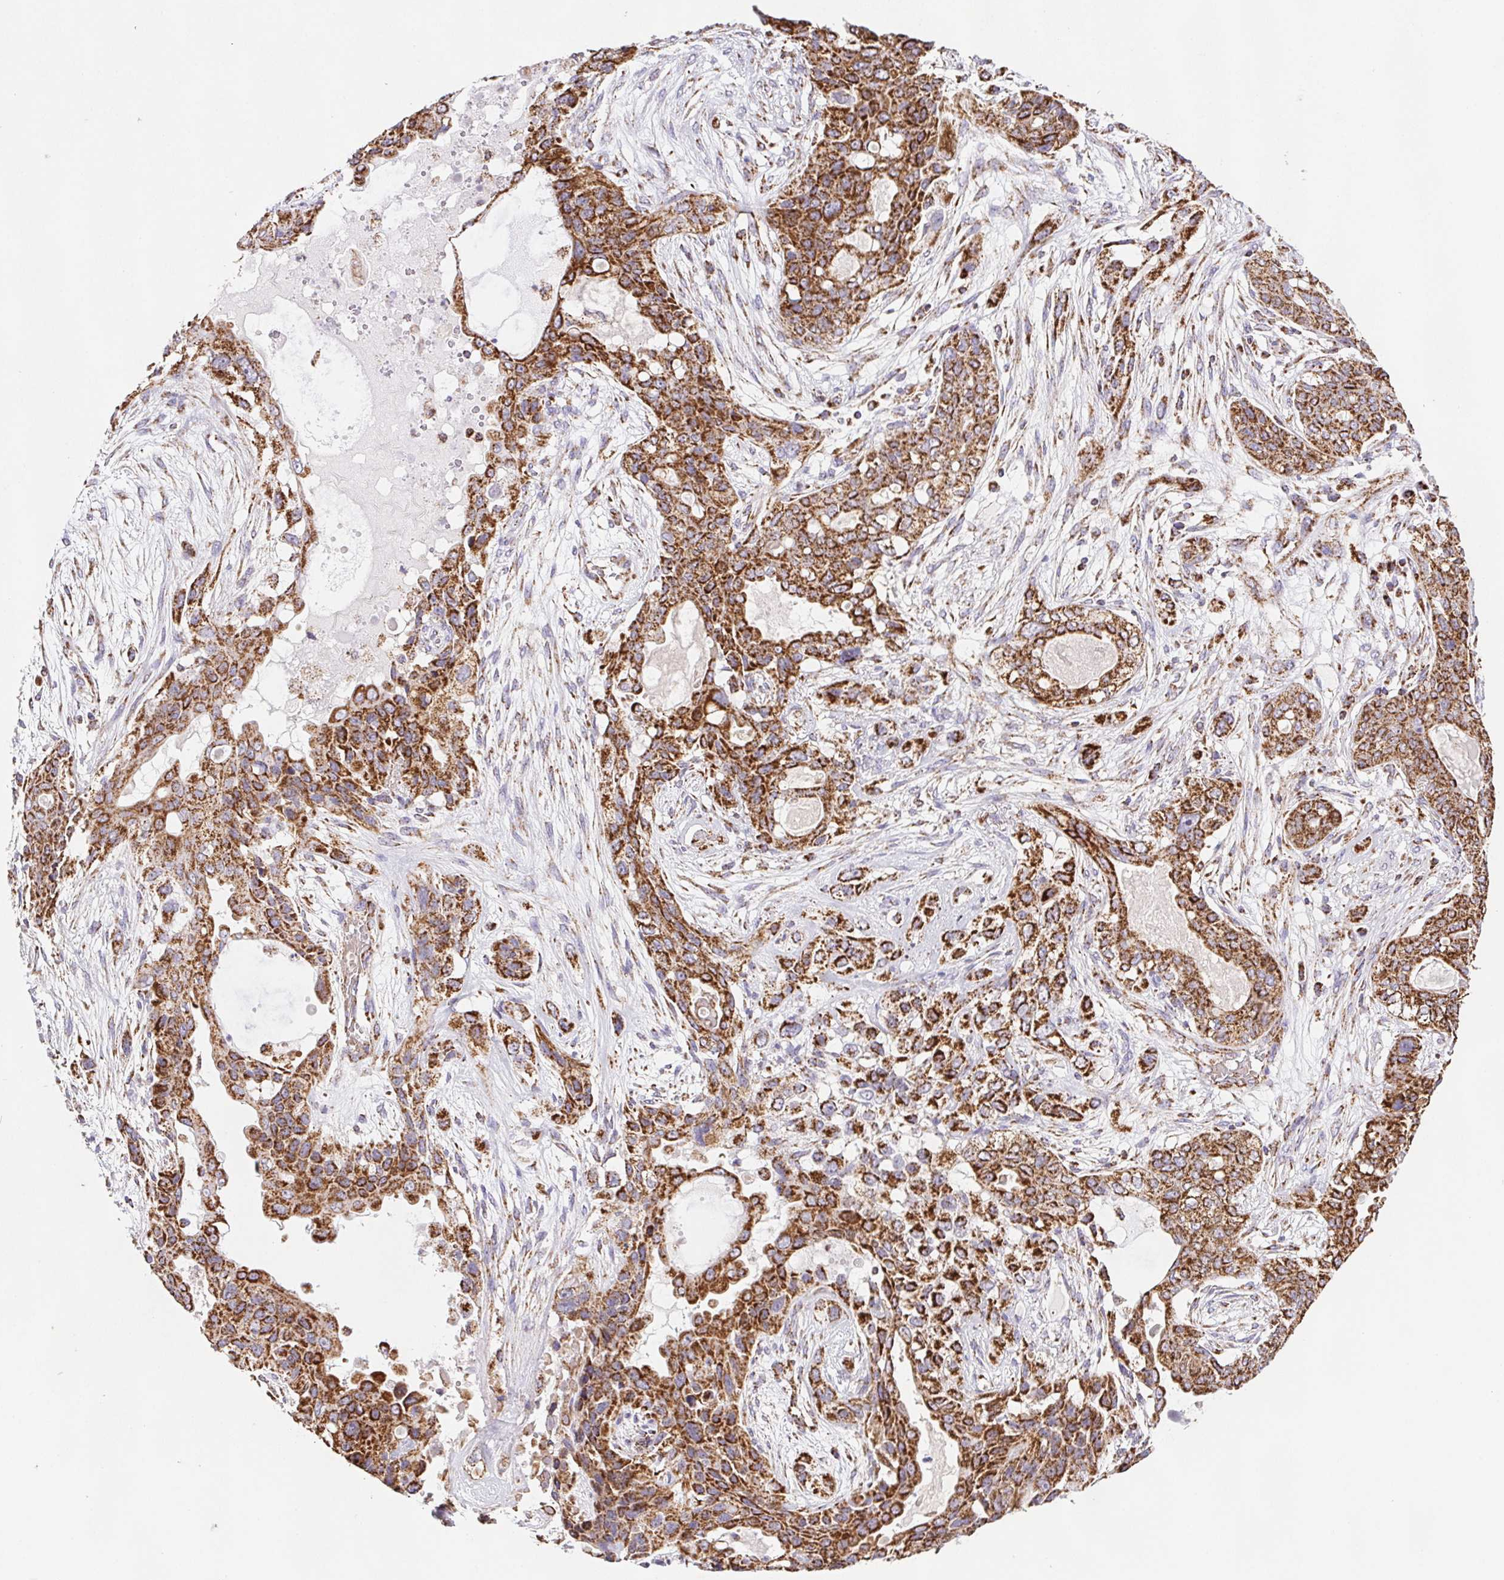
{"staining": {"intensity": "strong", "quantity": ">75%", "location": "cytoplasmic/membranous"}, "tissue": "lung cancer", "cell_type": "Tumor cells", "image_type": "cancer", "snomed": [{"axis": "morphology", "description": "Squamous cell carcinoma, NOS"}, {"axis": "topography", "description": "Lung"}], "caption": "Tumor cells show strong cytoplasmic/membranous staining in approximately >75% of cells in lung squamous cell carcinoma. (DAB (3,3'-diaminobenzidine) IHC with brightfield microscopy, high magnification).", "gene": "NIPSNAP2", "patient": {"sex": "female", "age": 70}}